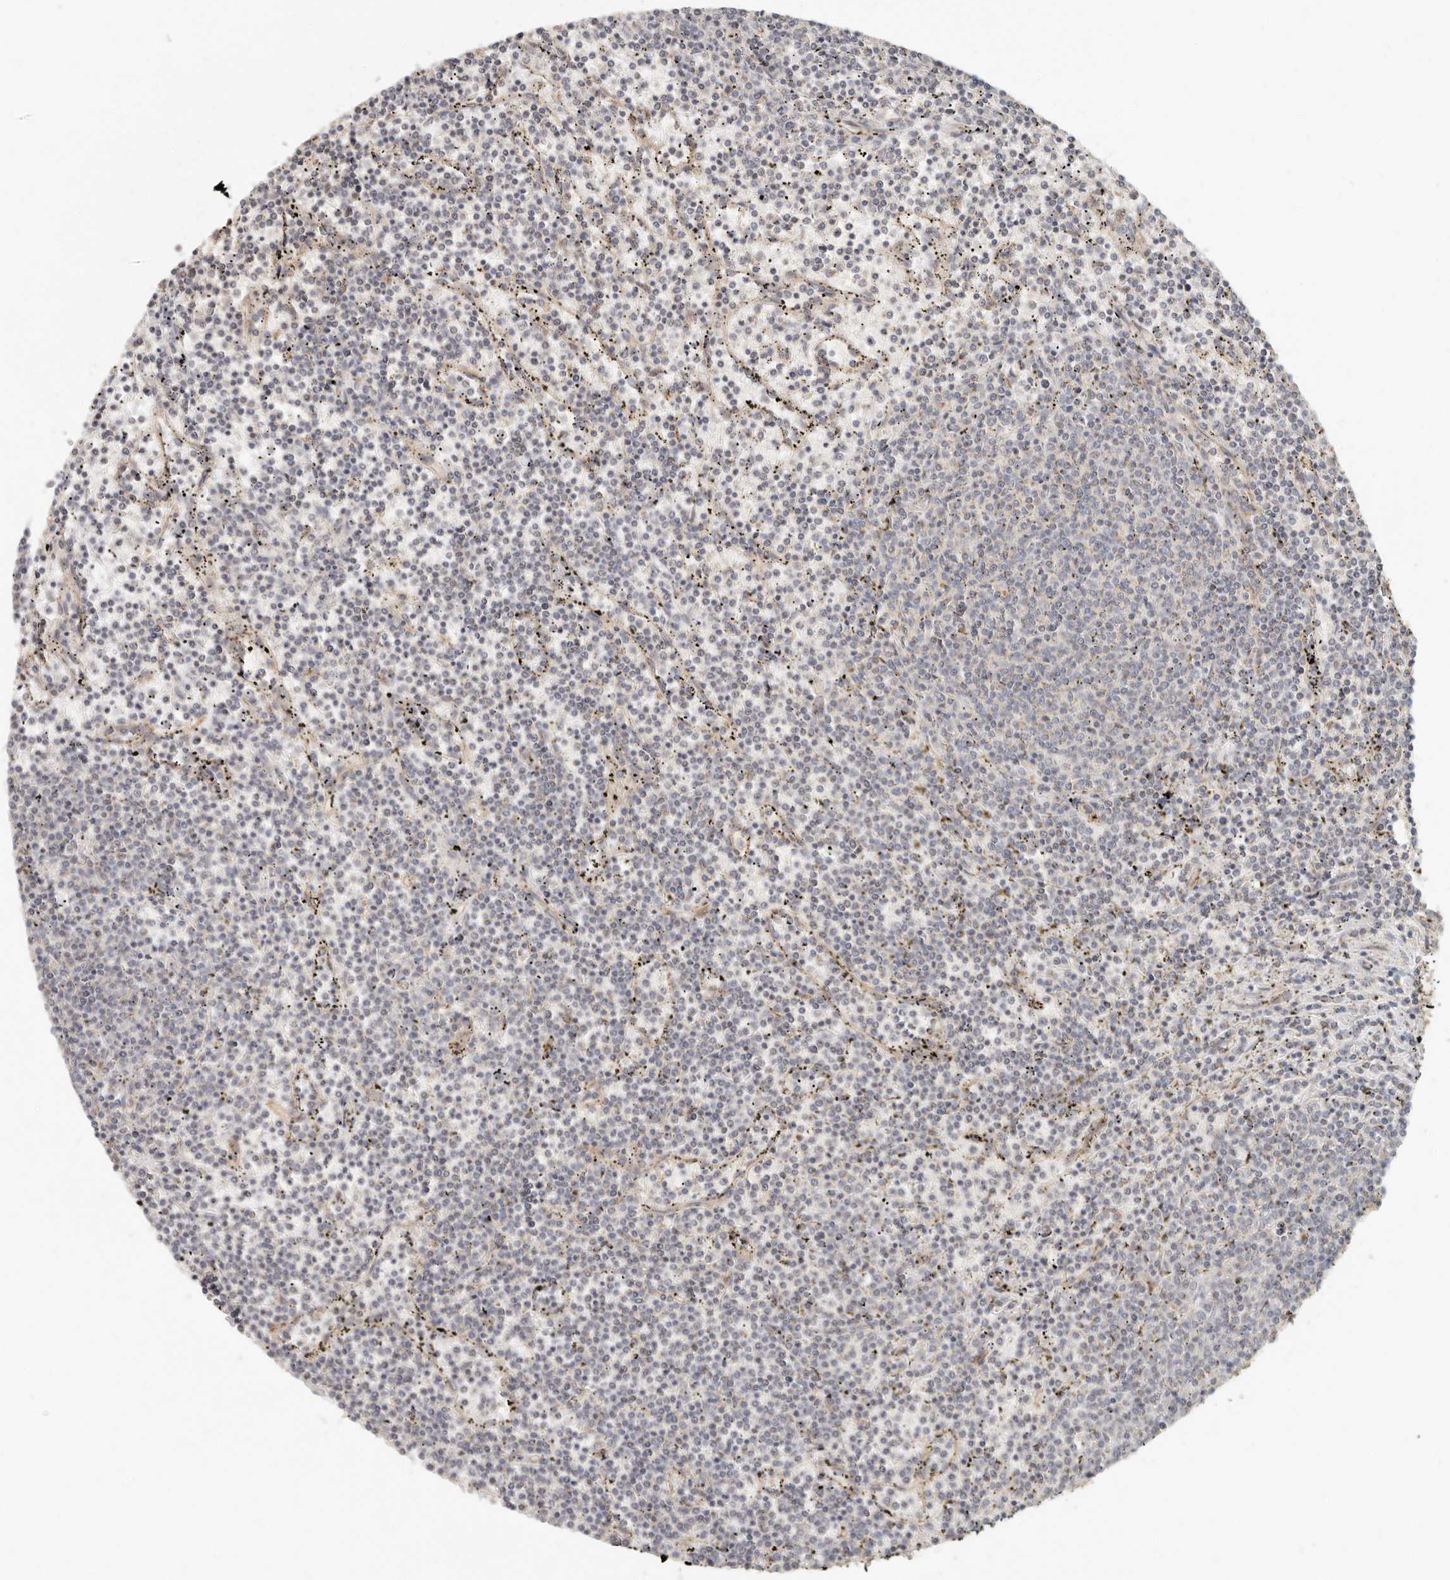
{"staining": {"intensity": "negative", "quantity": "none", "location": "none"}, "tissue": "lymphoma", "cell_type": "Tumor cells", "image_type": "cancer", "snomed": [{"axis": "morphology", "description": "Malignant lymphoma, non-Hodgkin's type, Low grade"}, {"axis": "topography", "description": "Spleen"}], "caption": "The photomicrograph demonstrates no staining of tumor cells in lymphoma.", "gene": "SPRING1", "patient": {"sex": "female", "age": 50}}